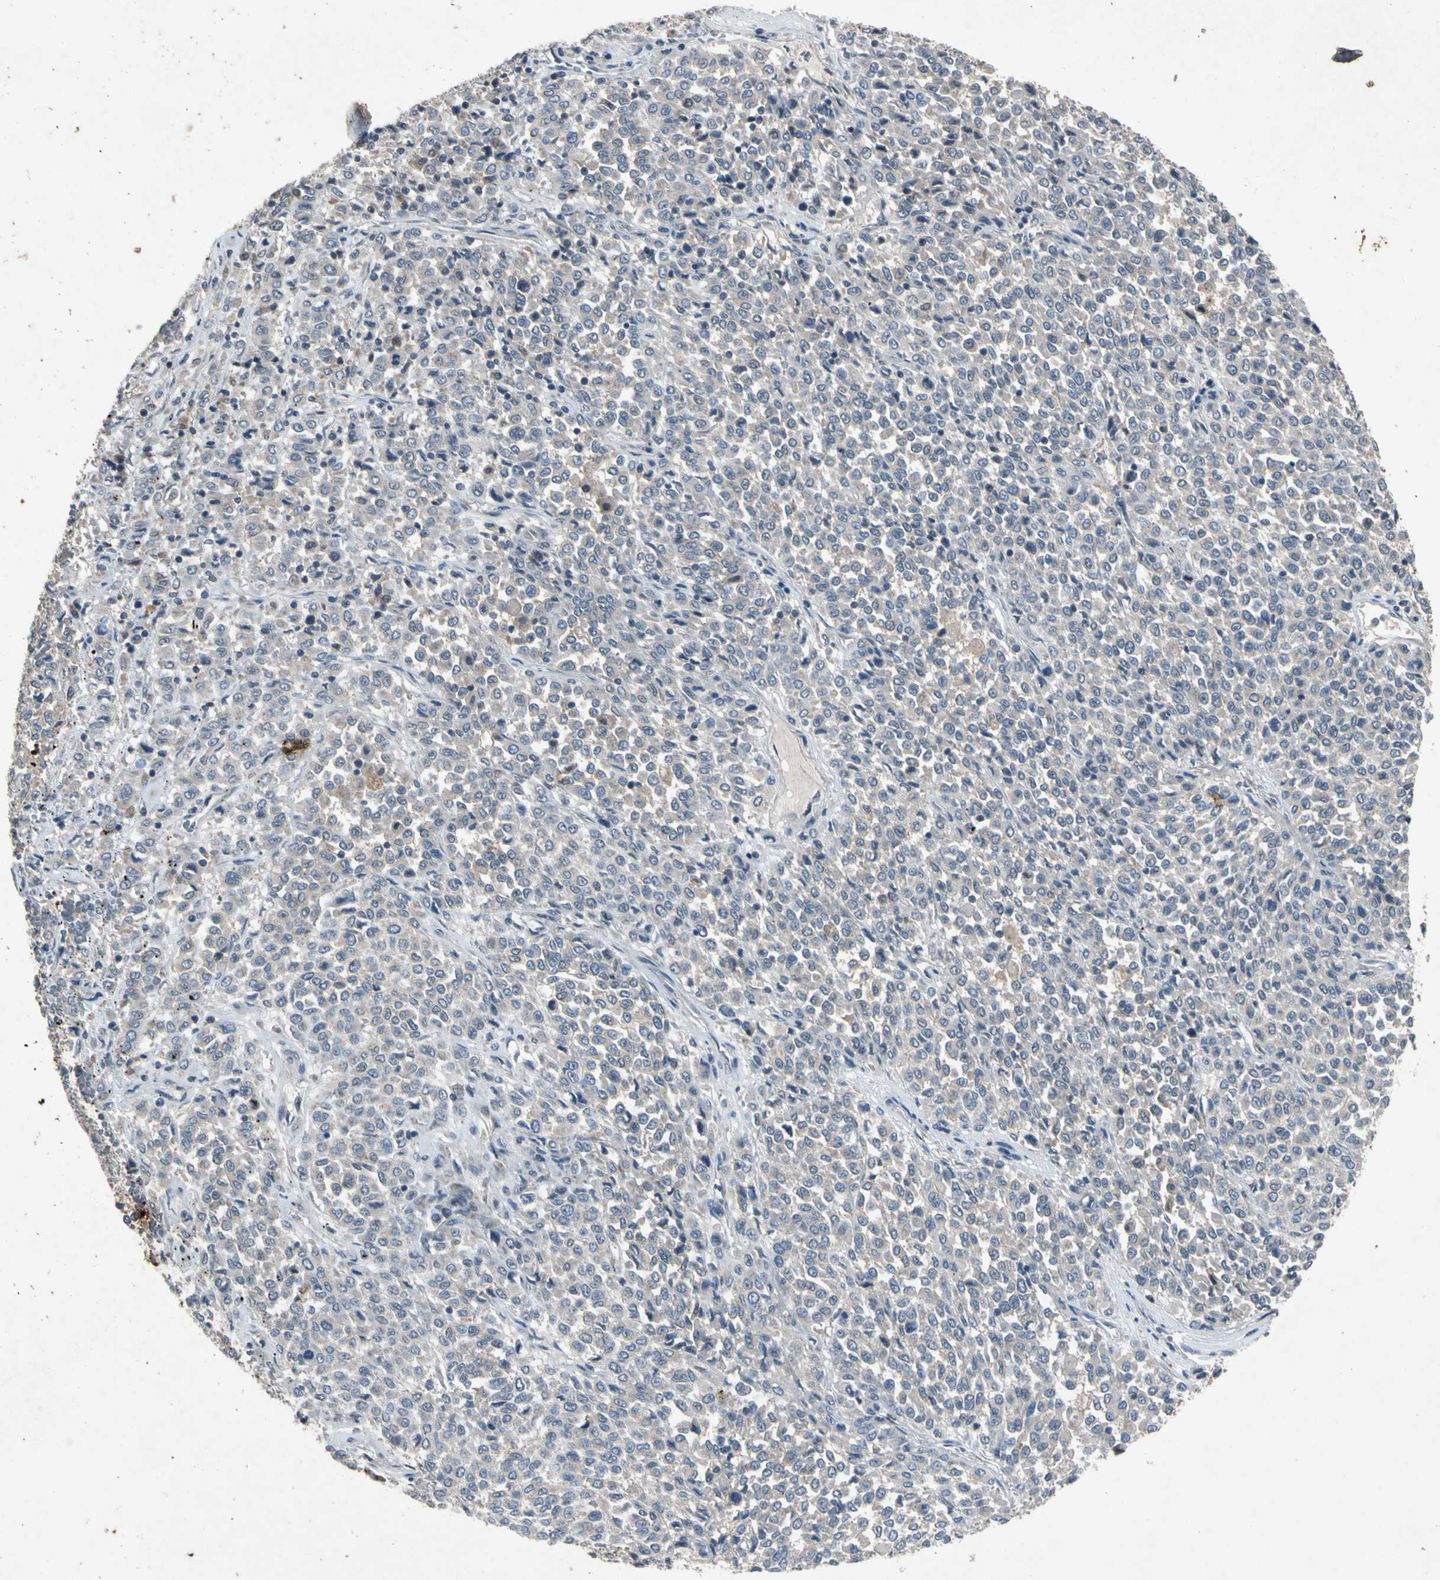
{"staining": {"intensity": "weak", "quantity": "<25%", "location": "cytoplasmic/membranous"}, "tissue": "melanoma", "cell_type": "Tumor cells", "image_type": "cancer", "snomed": [{"axis": "morphology", "description": "Malignant melanoma, Metastatic site"}, {"axis": "topography", "description": "Pancreas"}], "caption": "Immunohistochemistry (IHC) photomicrograph of melanoma stained for a protein (brown), which reveals no staining in tumor cells. The staining is performed using DAB brown chromogen with nuclei counter-stained in using hematoxylin.", "gene": "GPLD1", "patient": {"sex": "female", "age": 30}}